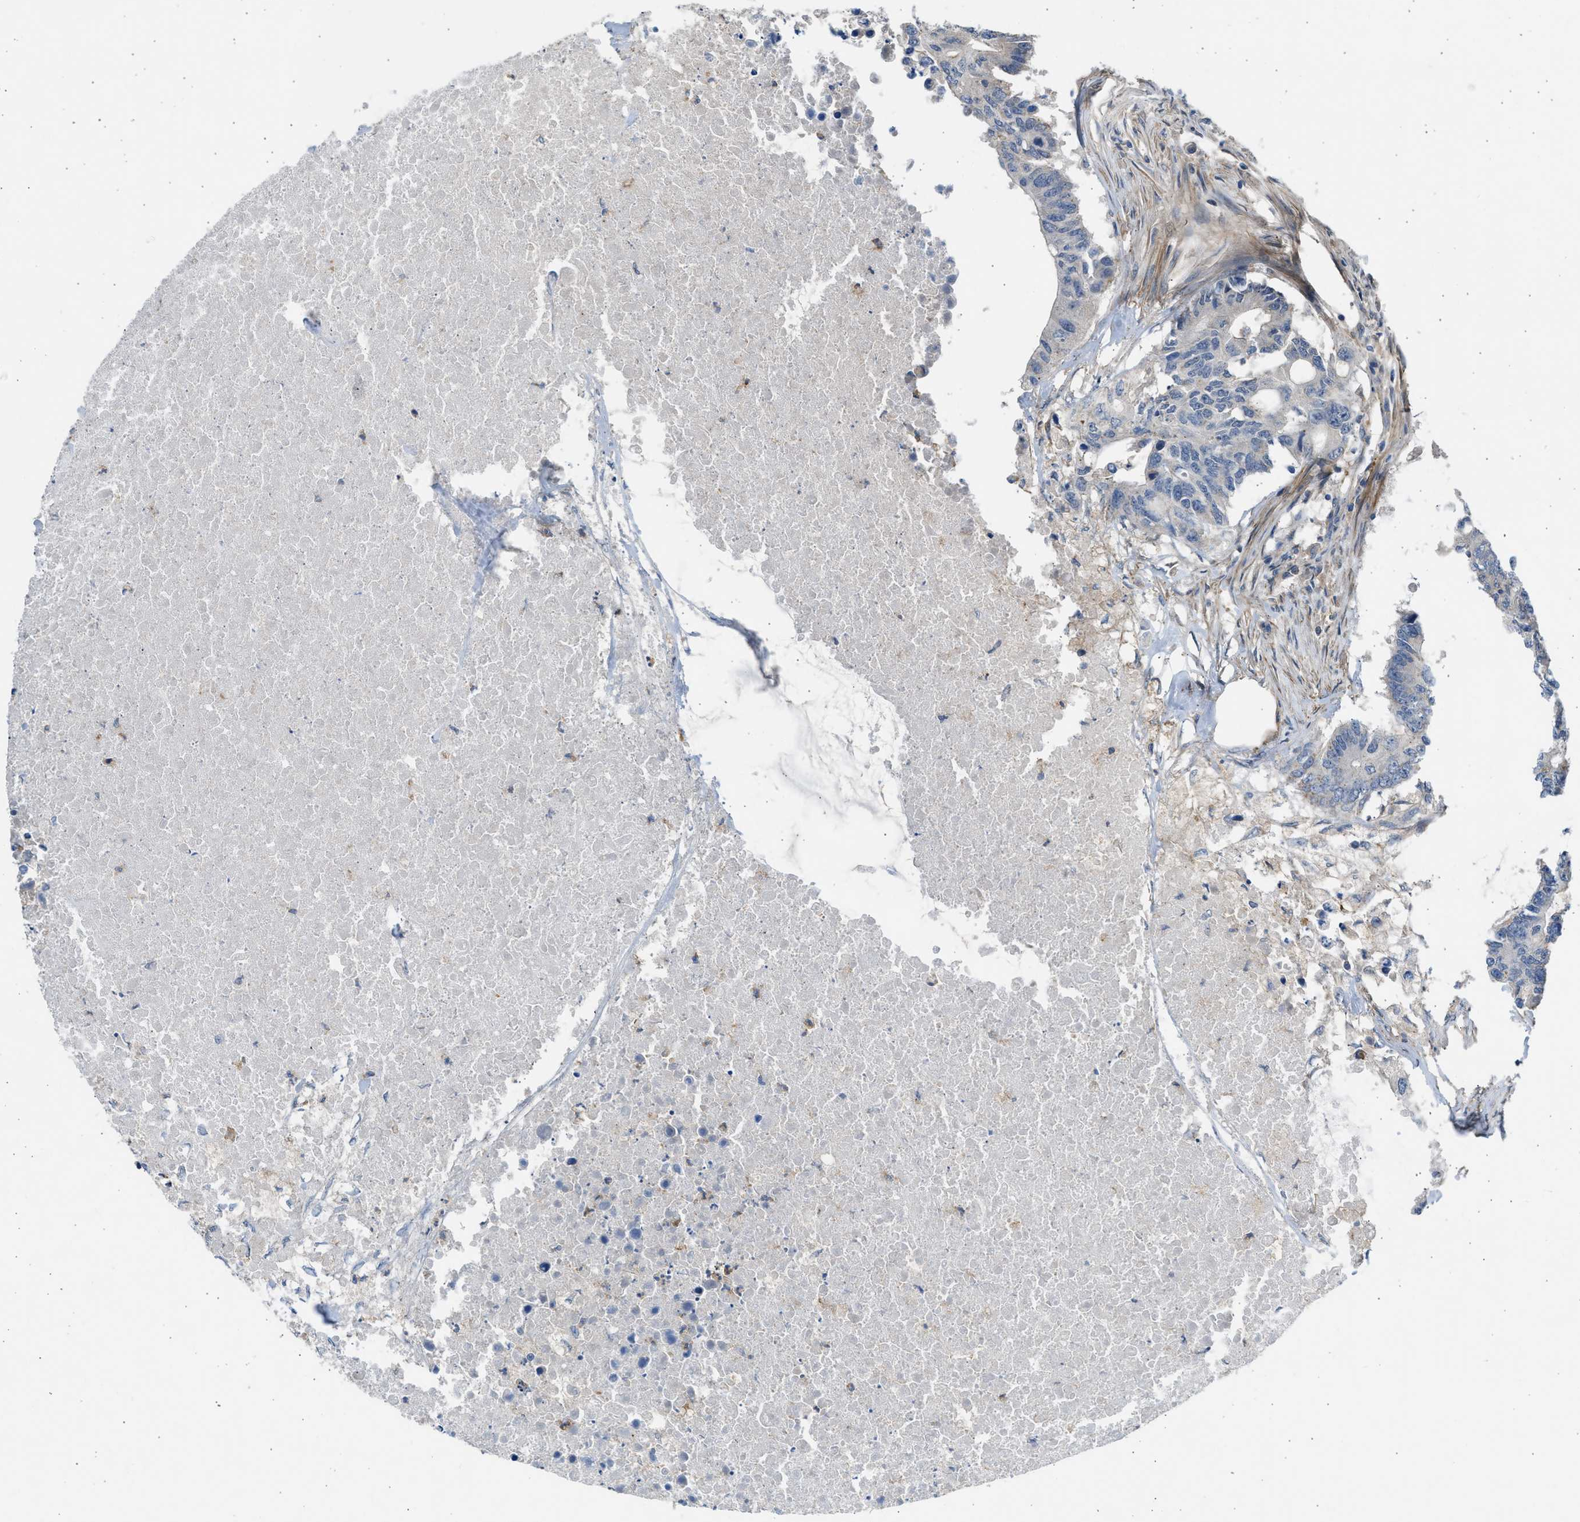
{"staining": {"intensity": "negative", "quantity": "none", "location": "none"}, "tissue": "colorectal cancer", "cell_type": "Tumor cells", "image_type": "cancer", "snomed": [{"axis": "morphology", "description": "Adenocarcinoma, NOS"}, {"axis": "topography", "description": "Colon"}], "caption": "A photomicrograph of colorectal cancer stained for a protein reveals no brown staining in tumor cells.", "gene": "PCNX3", "patient": {"sex": "male", "age": 71}}